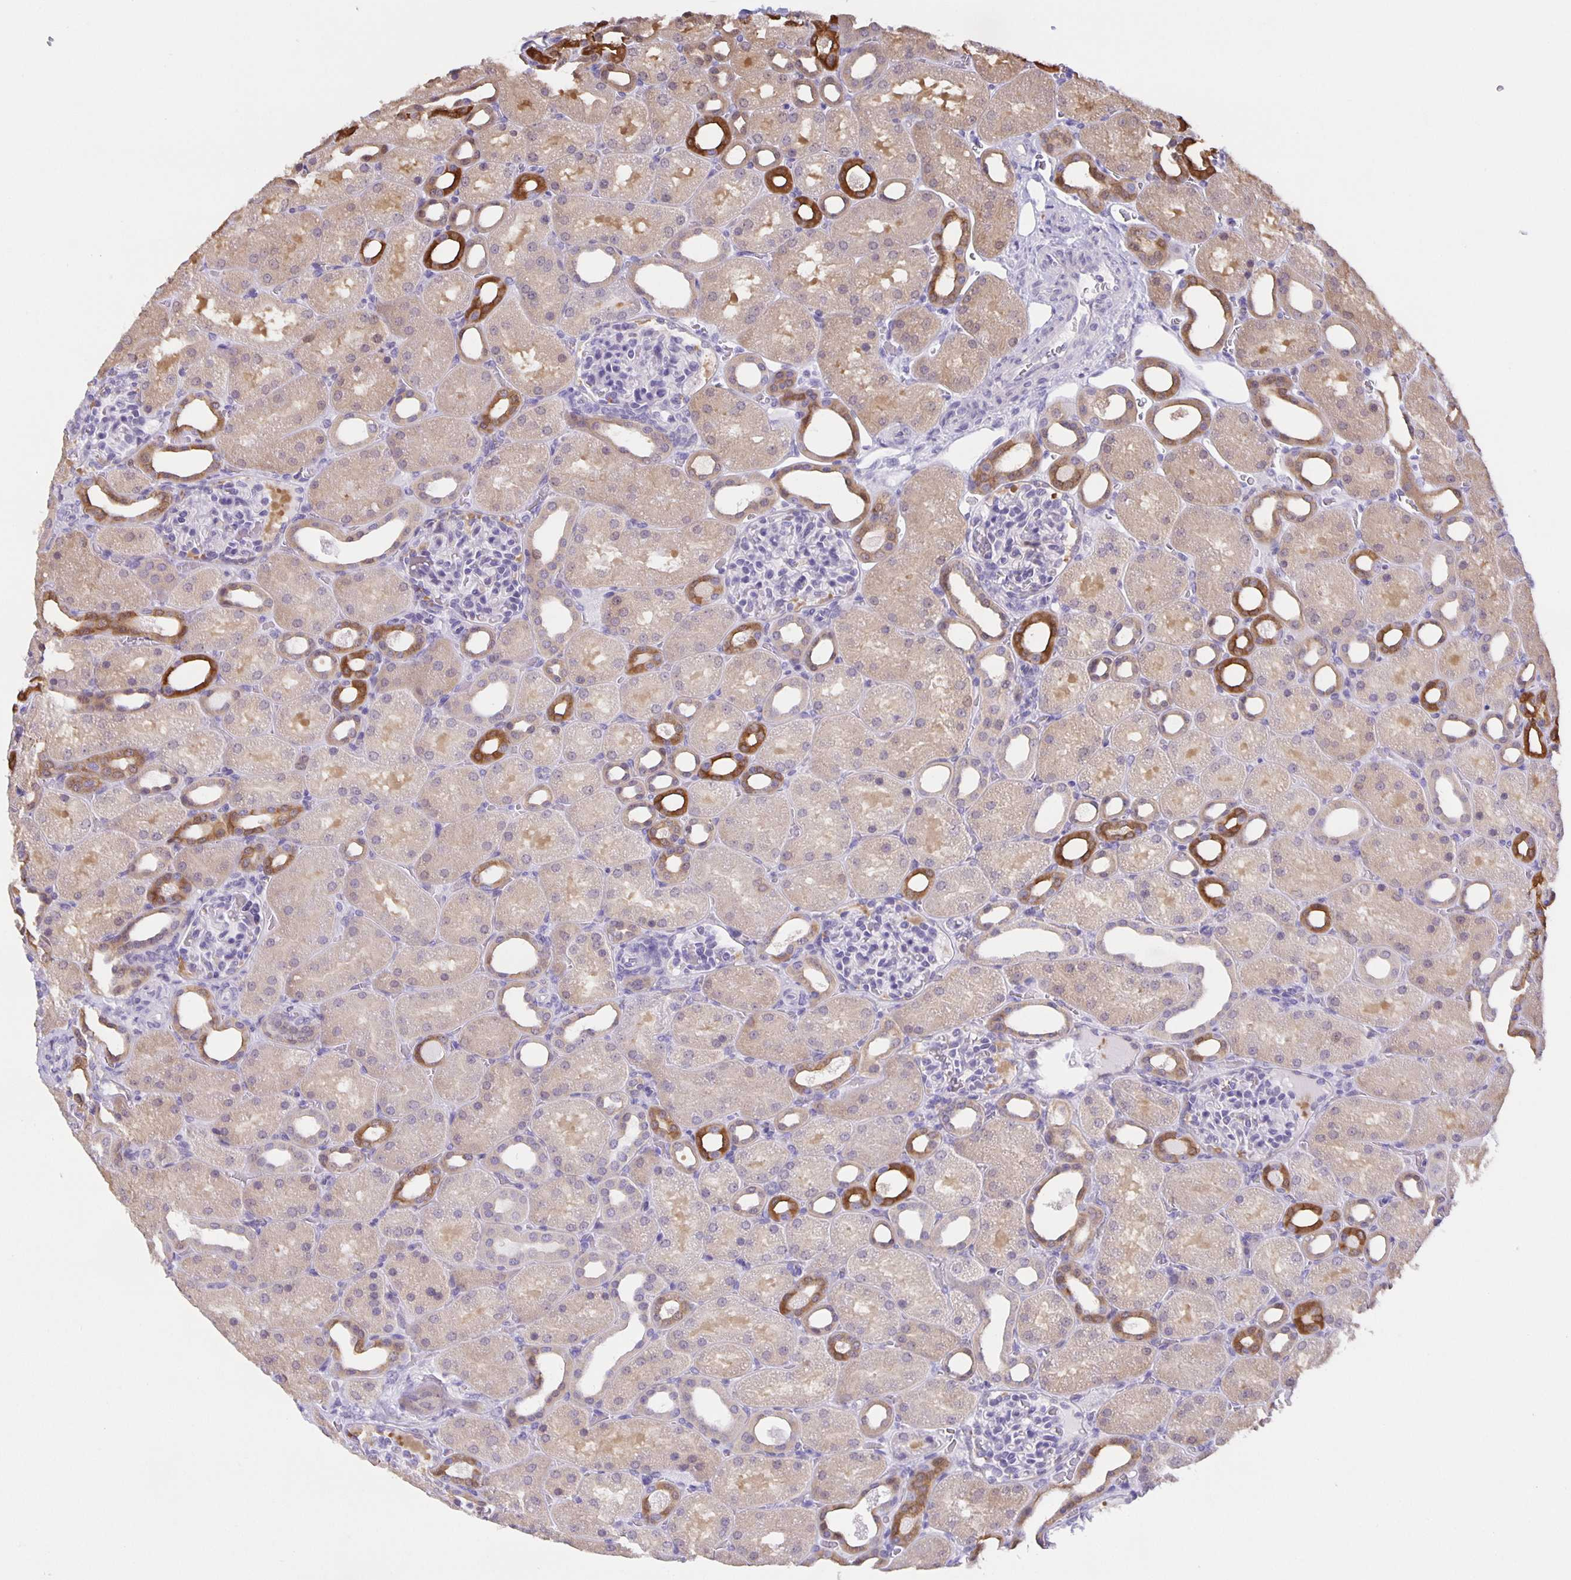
{"staining": {"intensity": "negative", "quantity": "none", "location": "none"}, "tissue": "kidney", "cell_type": "Cells in glomeruli", "image_type": "normal", "snomed": [{"axis": "morphology", "description": "Normal tissue, NOS"}, {"axis": "topography", "description": "Kidney"}], "caption": "The histopathology image exhibits no significant positivity in cells in glomeruli of kidney. (Immunohistochemistry, brightfield microscopy, high magnification).", "gene": "MARCHF6", "patient": {"sex": "male", "age": 2}}